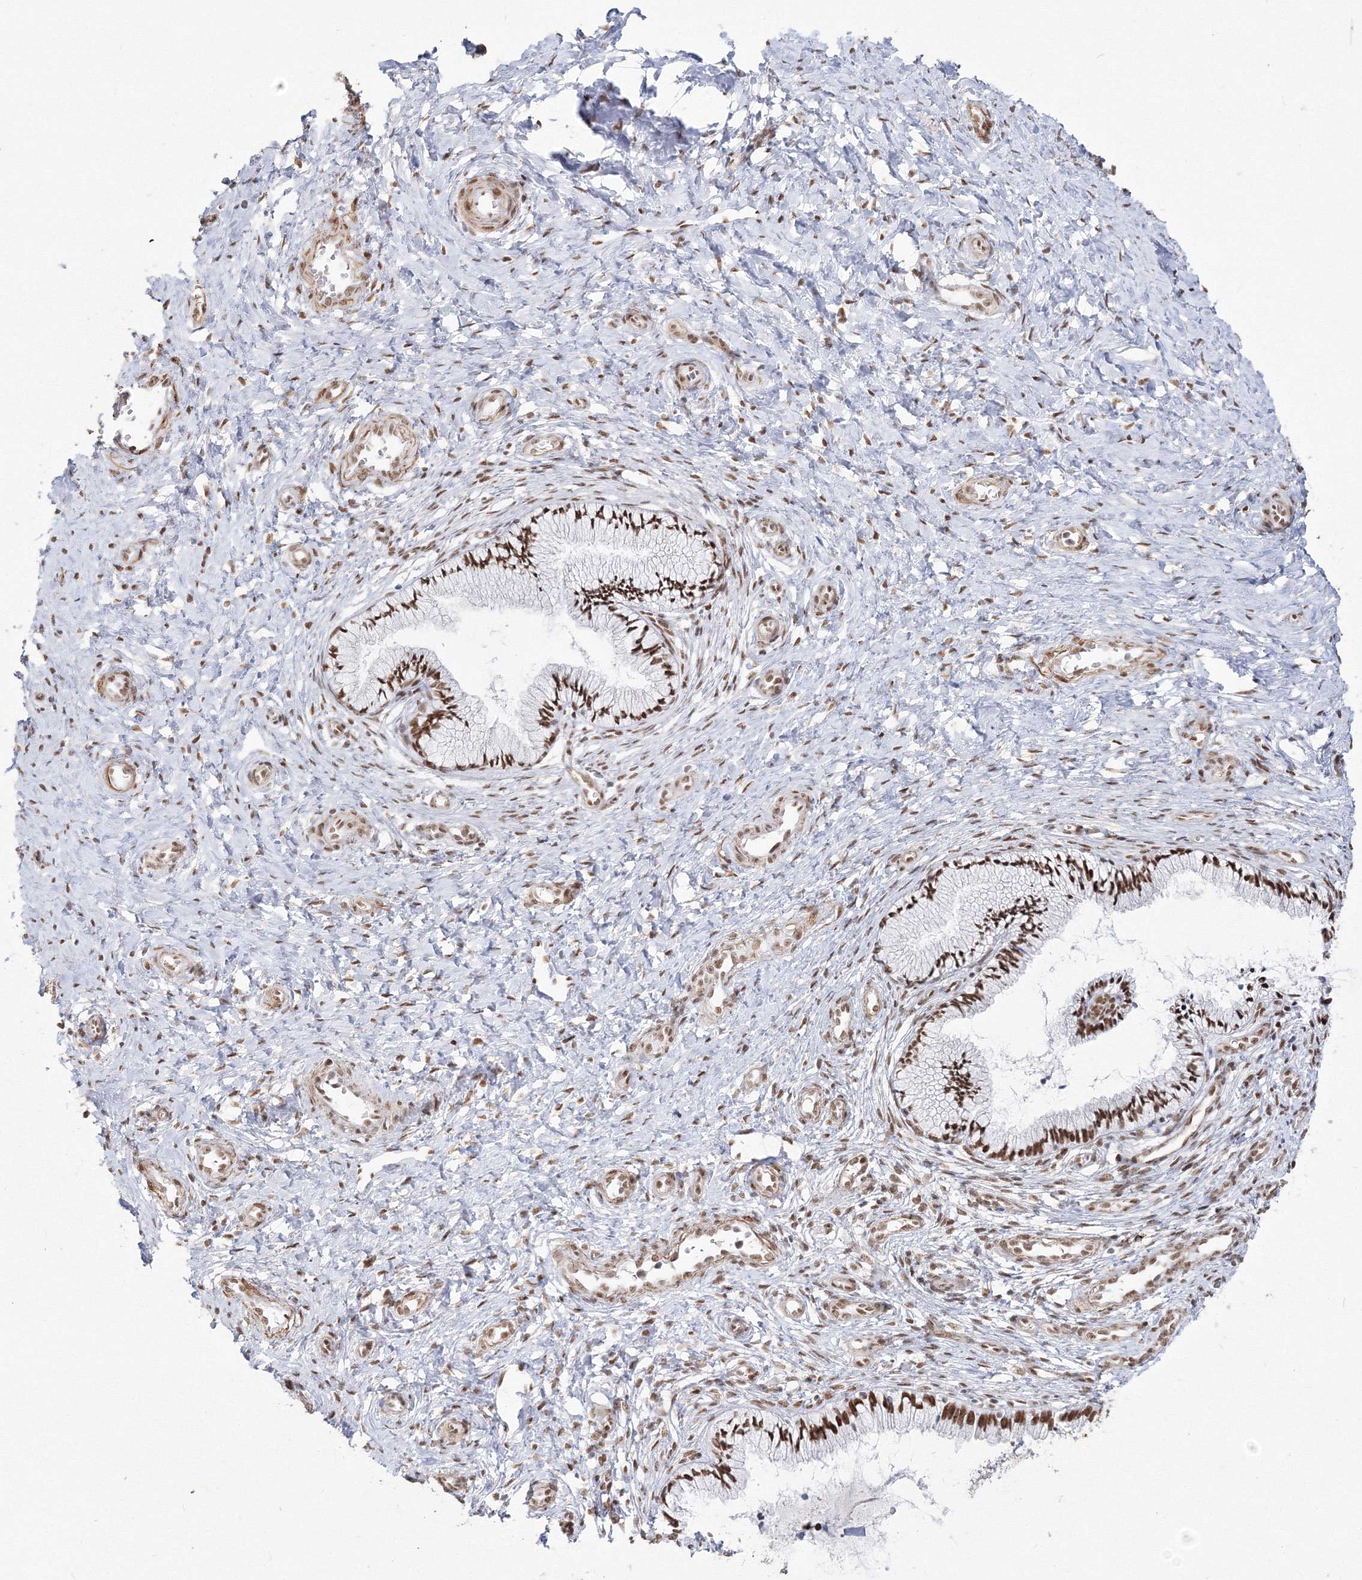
{"staining": {"intensity": "moderate", "quantity": ">75%", "location": "nuclear"}, "tissue": "cervix", "cell_type": "Glandular cells", "image_type": "normal", "snomed": [{"axis": "morphology", "description": "Normal tissue, NOS"}, {"axis": "topography", "description": "Cervix"}], "caption": "Benign cervix exhibits moderate nuclear expression in approximately >75% of glandular cells The staining was performed using DAB (3,3'-diaminobenzidine) to visualize the protein expression in brown, while the nuclei were stained in blue with hematoxylin (Magnification: 20x)..", "gene": "ZNF638", "patient": {"sex": "female", "age": 36}}